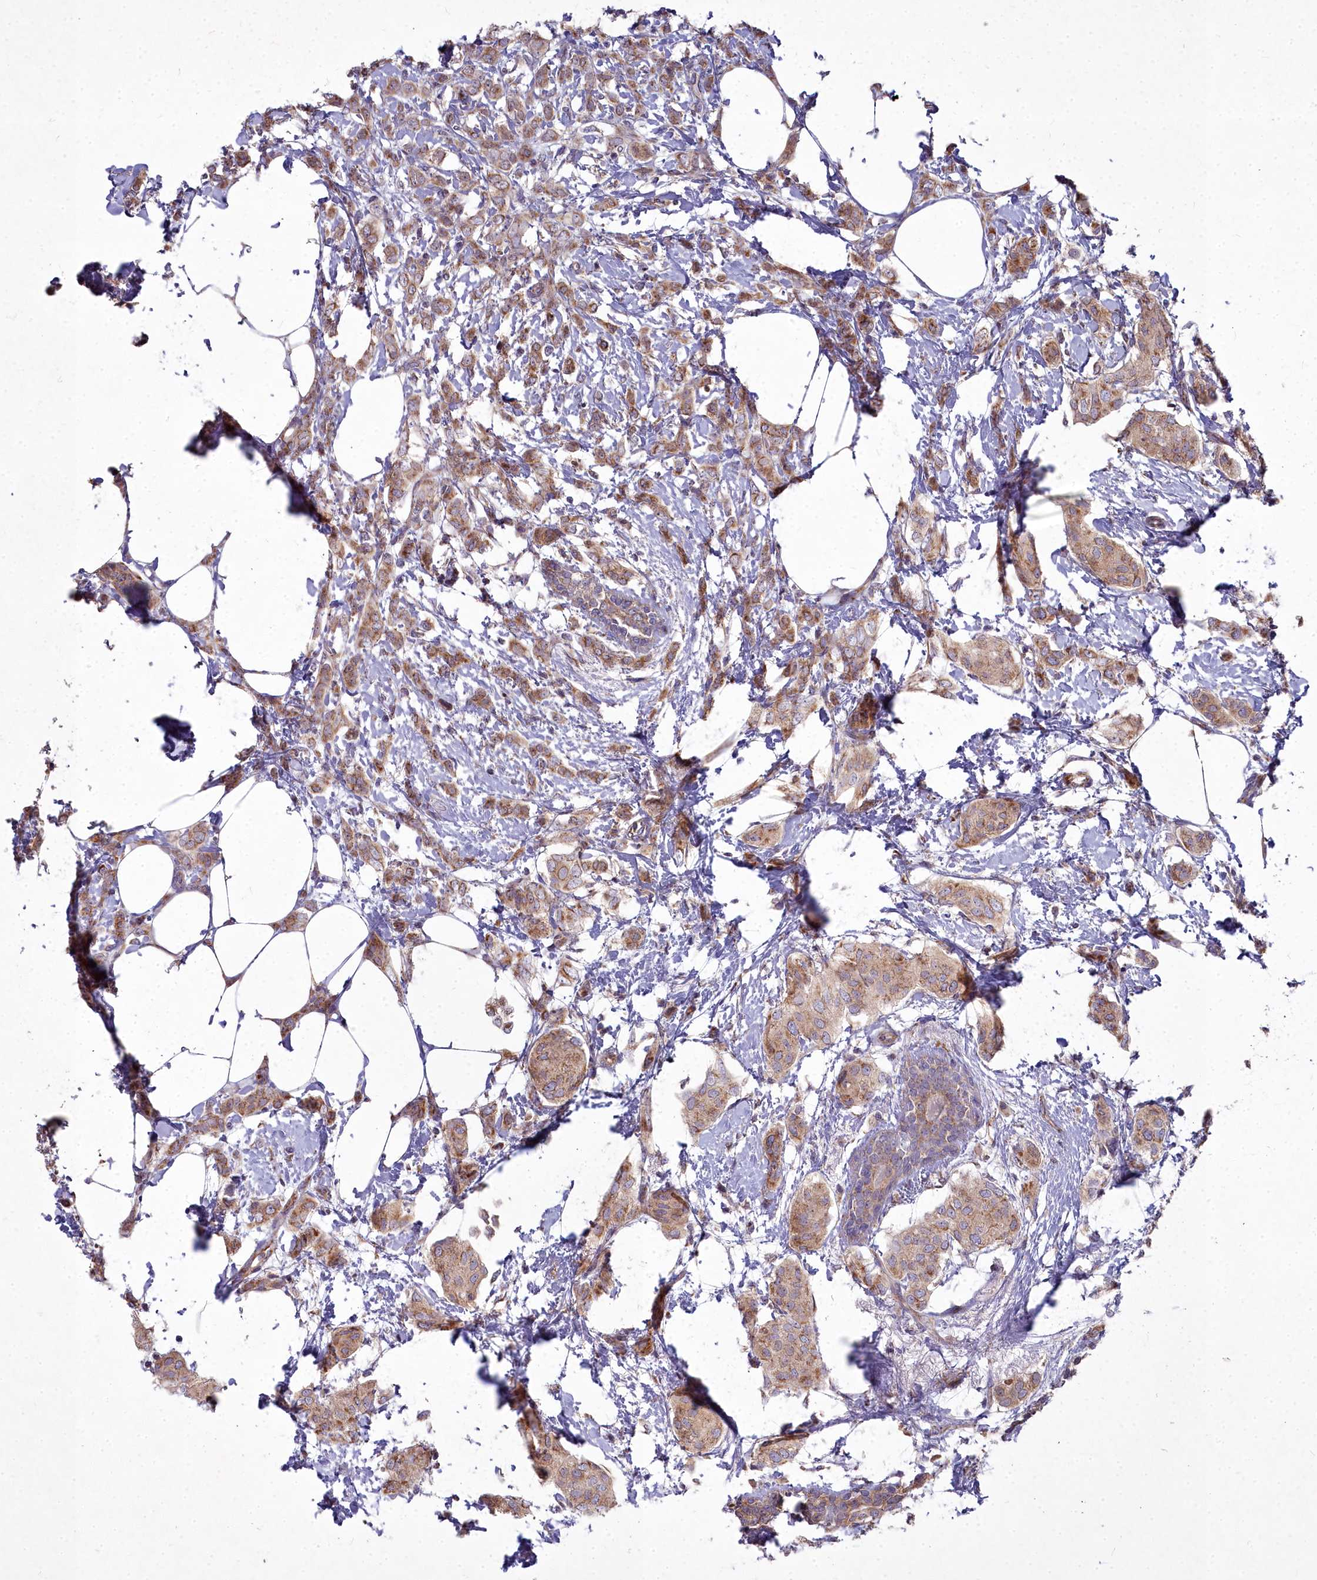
{"staining": {"intensity": "moderate", "quantity": ">75%", "location": "cytoplasmic/membranous"}, "tissue": "breast cancer", "cell_type": "Tumor cells", "image_type": "cancer", "snomed": [{"axis": "morphology", "description": "Duct carcinoma"}, {"axis": "topography", "description": "Breast"}], "caption": "Immunohistochemistry histopathology image of neoplastic tissue: breast cancer stained using IHC shows medium levels of moderate protein expression localized specifically in the cytoplasmic/membranous of tumor cells, appearing as a cytoplasmic/membranous brown color.", "gene": "MICU2", "patient": {"sex": "female", "age": 72}}